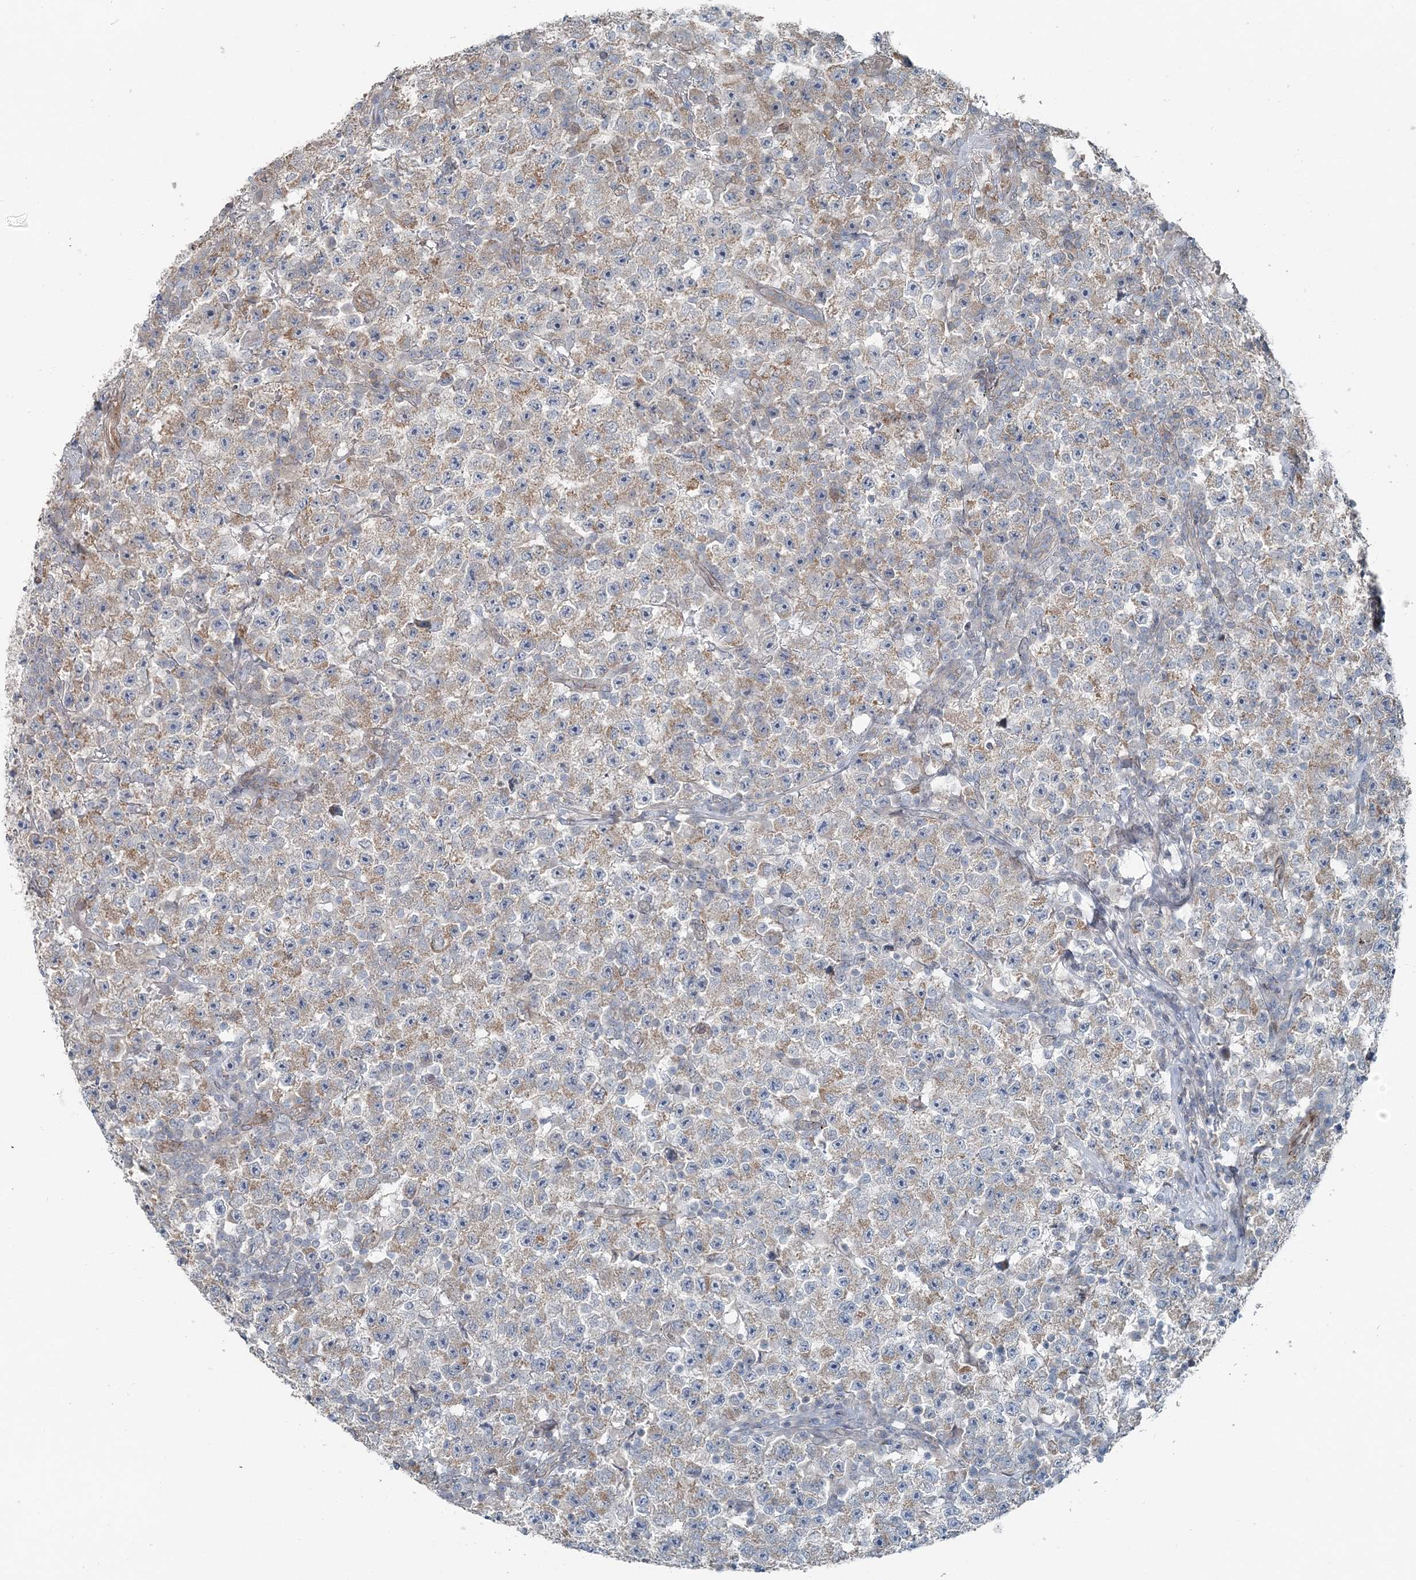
{"staining": {"intensity": "weak", "quantity": ">75%", "location": "cytoplasmic/membranous"}, "tissue": "testis cancer", "cell_type": "Tumor cells", "image_type": "cancer", "snomed": [{"axis": "morphology", "description": "Seminoma, NOS"}, {"axis": "topography", "description": "Testis"}], "caption": "The image shows a brown stain indicating the presence of a protein in the cytoplasmic/membranous of tumor cells in seminoma (testis). The protein is stained brown, and the nuclei are stained in blue (DAB (3,3'-diaminobenzidine) IHC with brightfield microscopy, high magnification).", "gene": "FBXL17", "patient": {"sex": "male", "age": 22}}